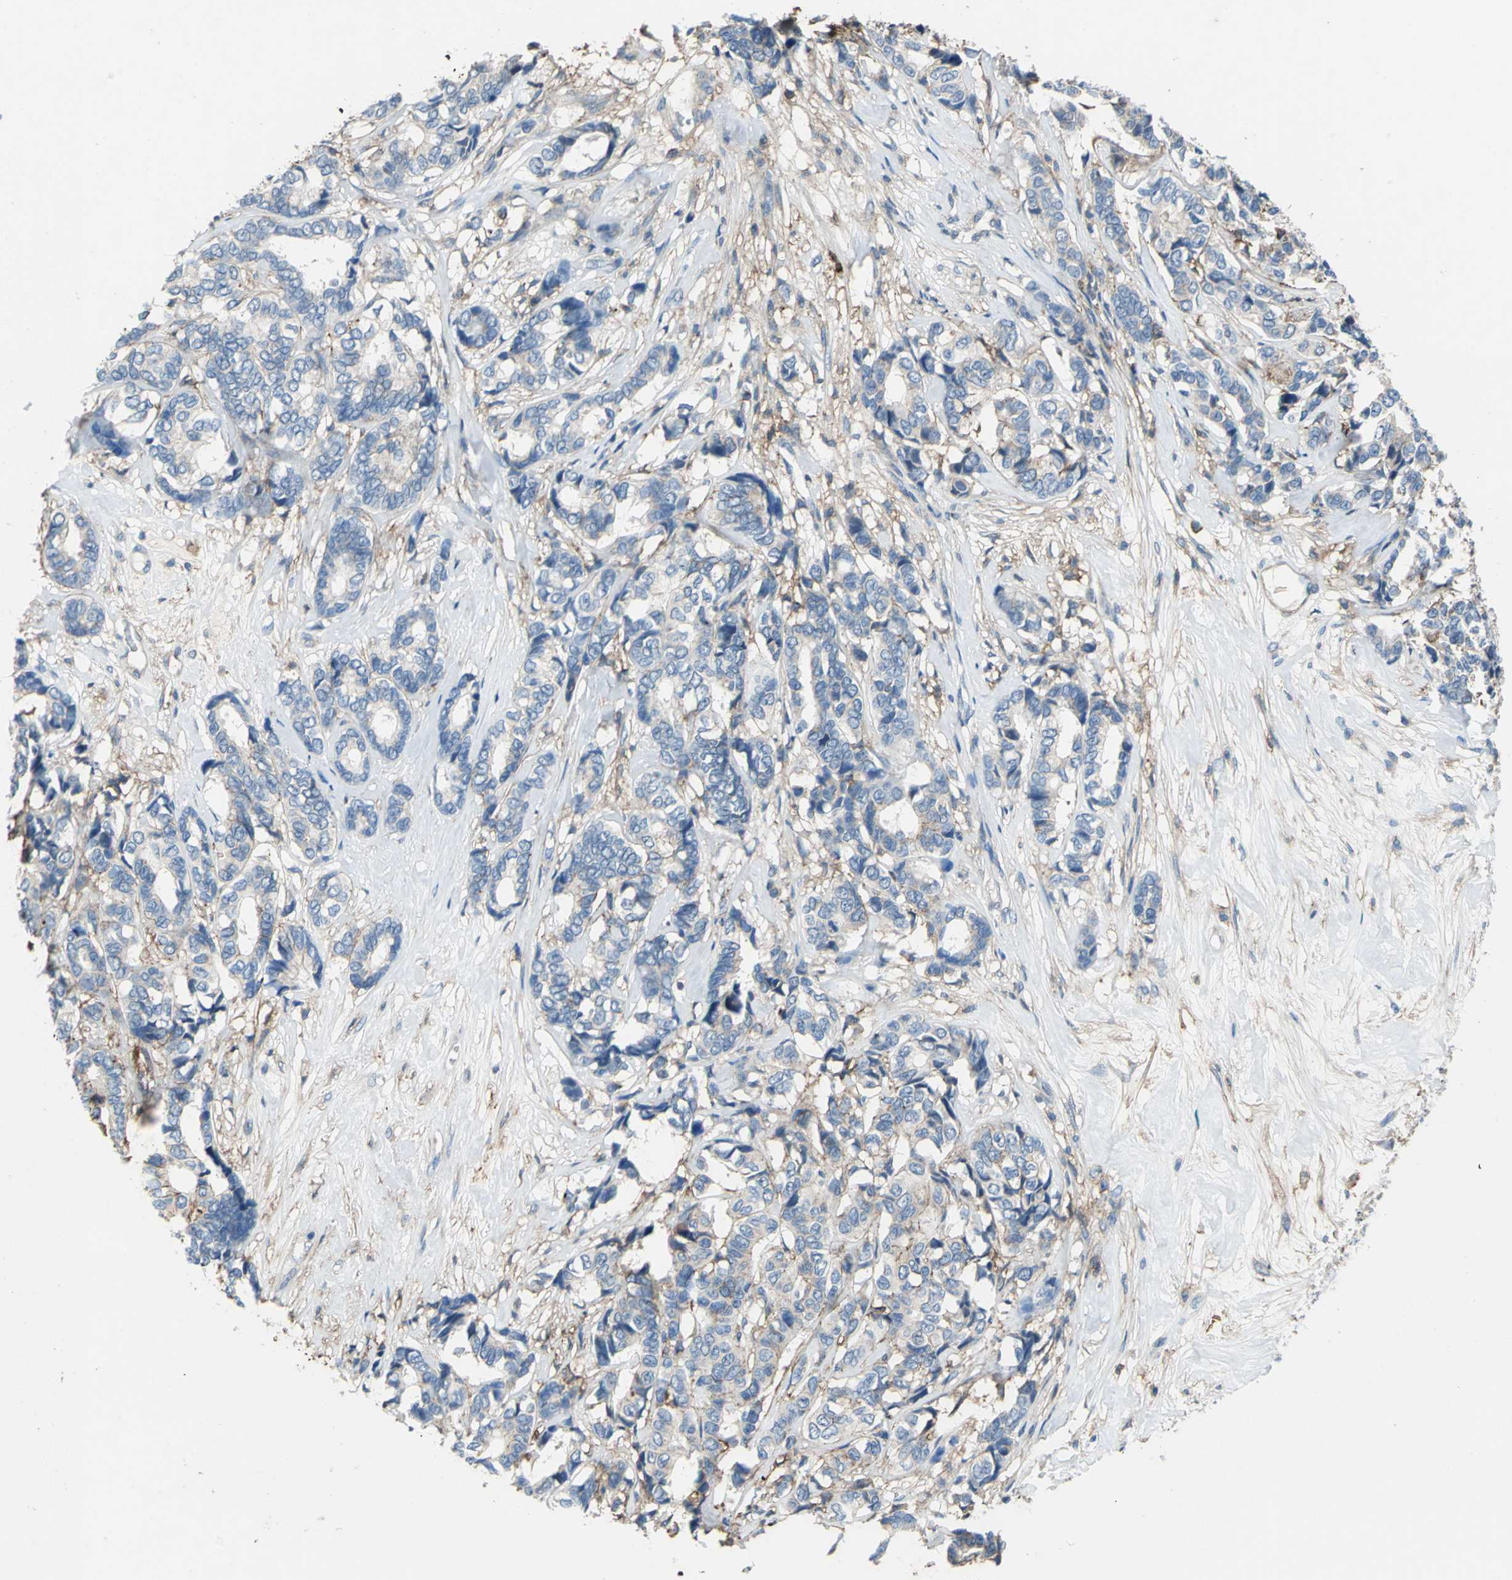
{"staining": {"intensity": "negative", "quantity": "none", "location": "none"}, "tissue": "breast cancer", "cell_type": "Tumor cells", "image_type": "cancer", "snomed": [{"axis": "morphology", "description": "Duct carcinoma"}, {"axis": "topography", "description": "Breast"}], "caption": "There is no significant staining in tumor cells of breast cancer (infiltrating ductal carcinoma).", "gene": "CD44", "patient": {"sex": "female", "age": 87}}